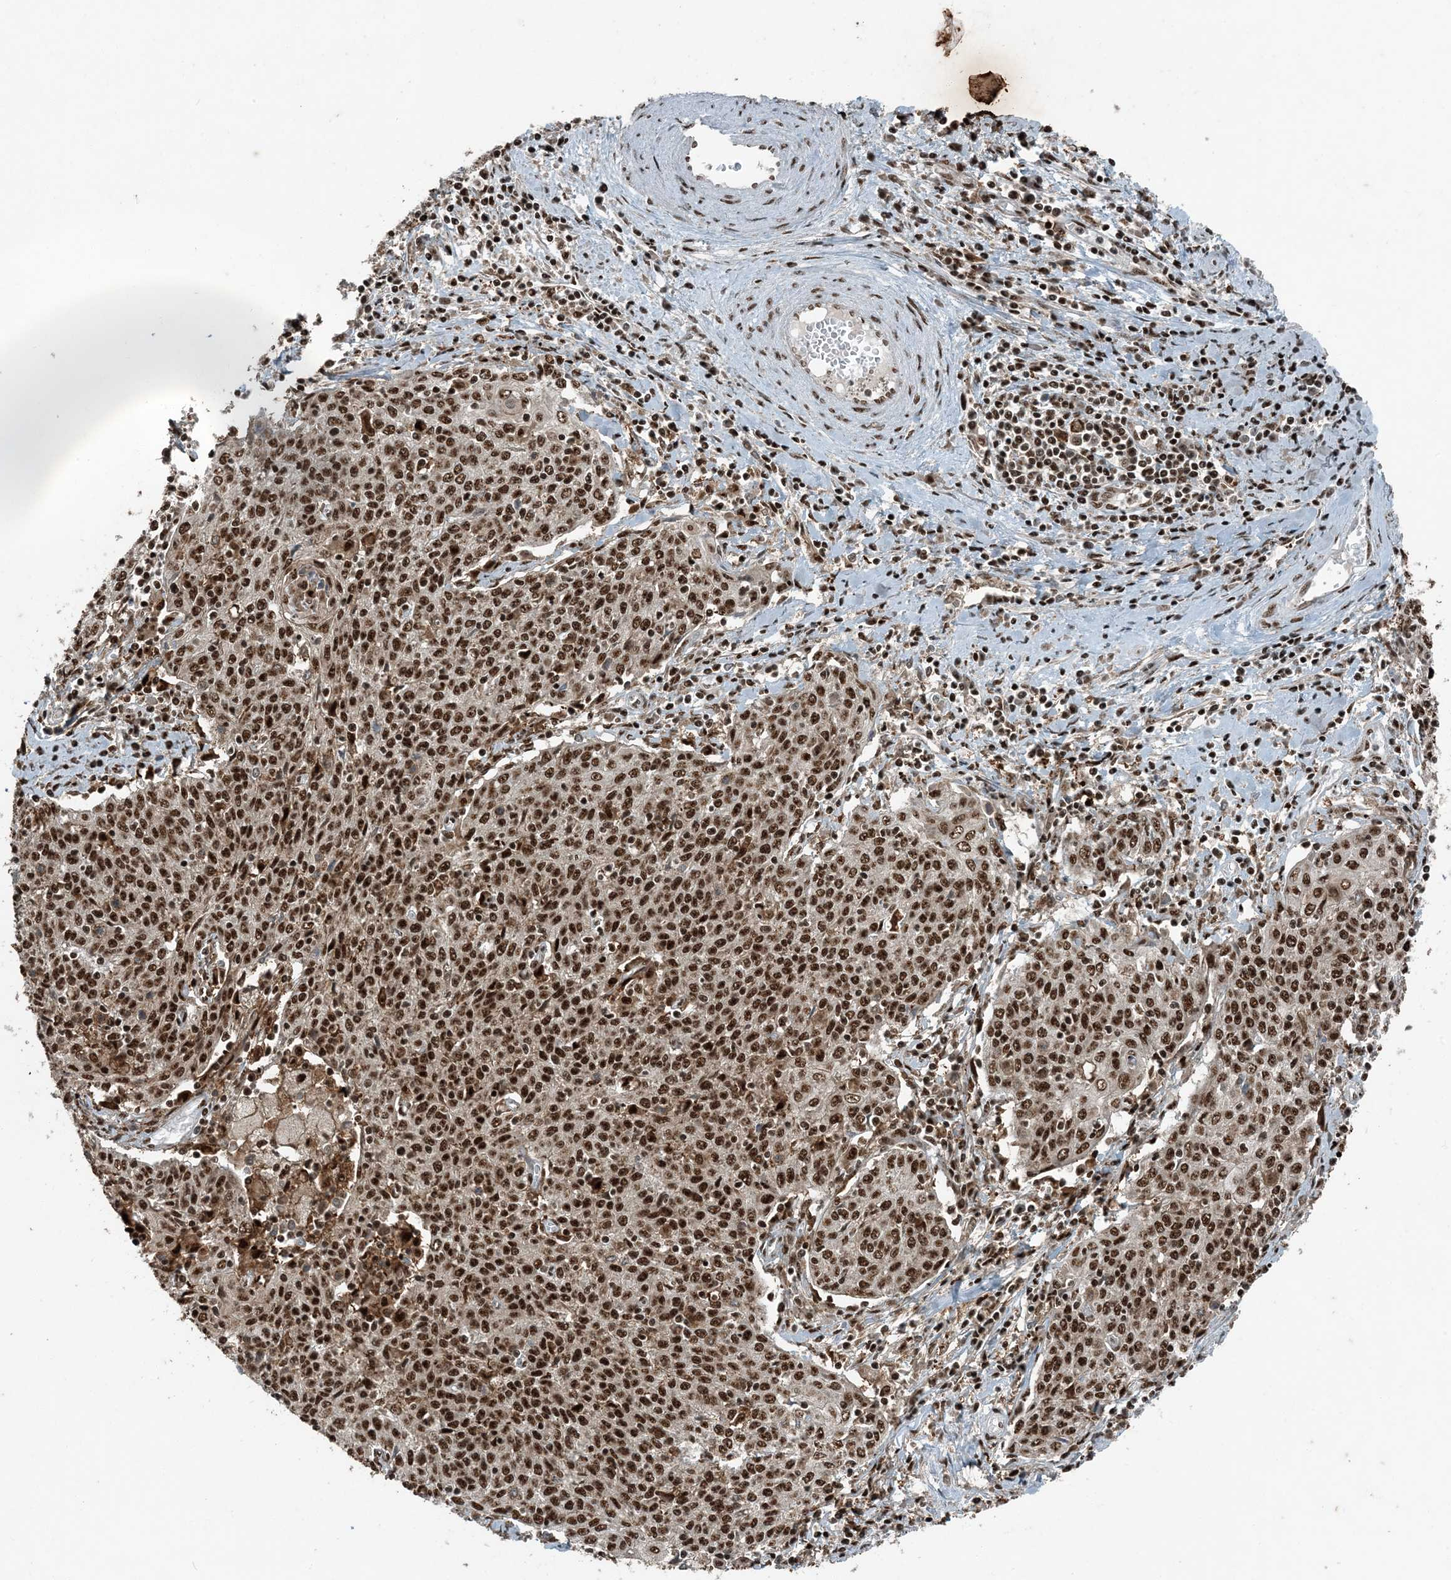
{"staining": {"intensity": "strong", "quantity": ">75%", "location": "nuclear"}, "tissue": "cervical cancer", "cell_type": "Tumor cells", "image_type": "cancer", "snomed": [{"axis": "morphology", "description": "Squamous cell carcinoma, NOS"}, {"axis": "topography", "description": "Cervix"}], "caption": "This is a micrograph of immunohistochemistry staining of cervical cancer, which shows strong positivity in the nuclear of tumor cells.", "gene": "TADA2B", "patient": {"sex": "female", "age": 48}}